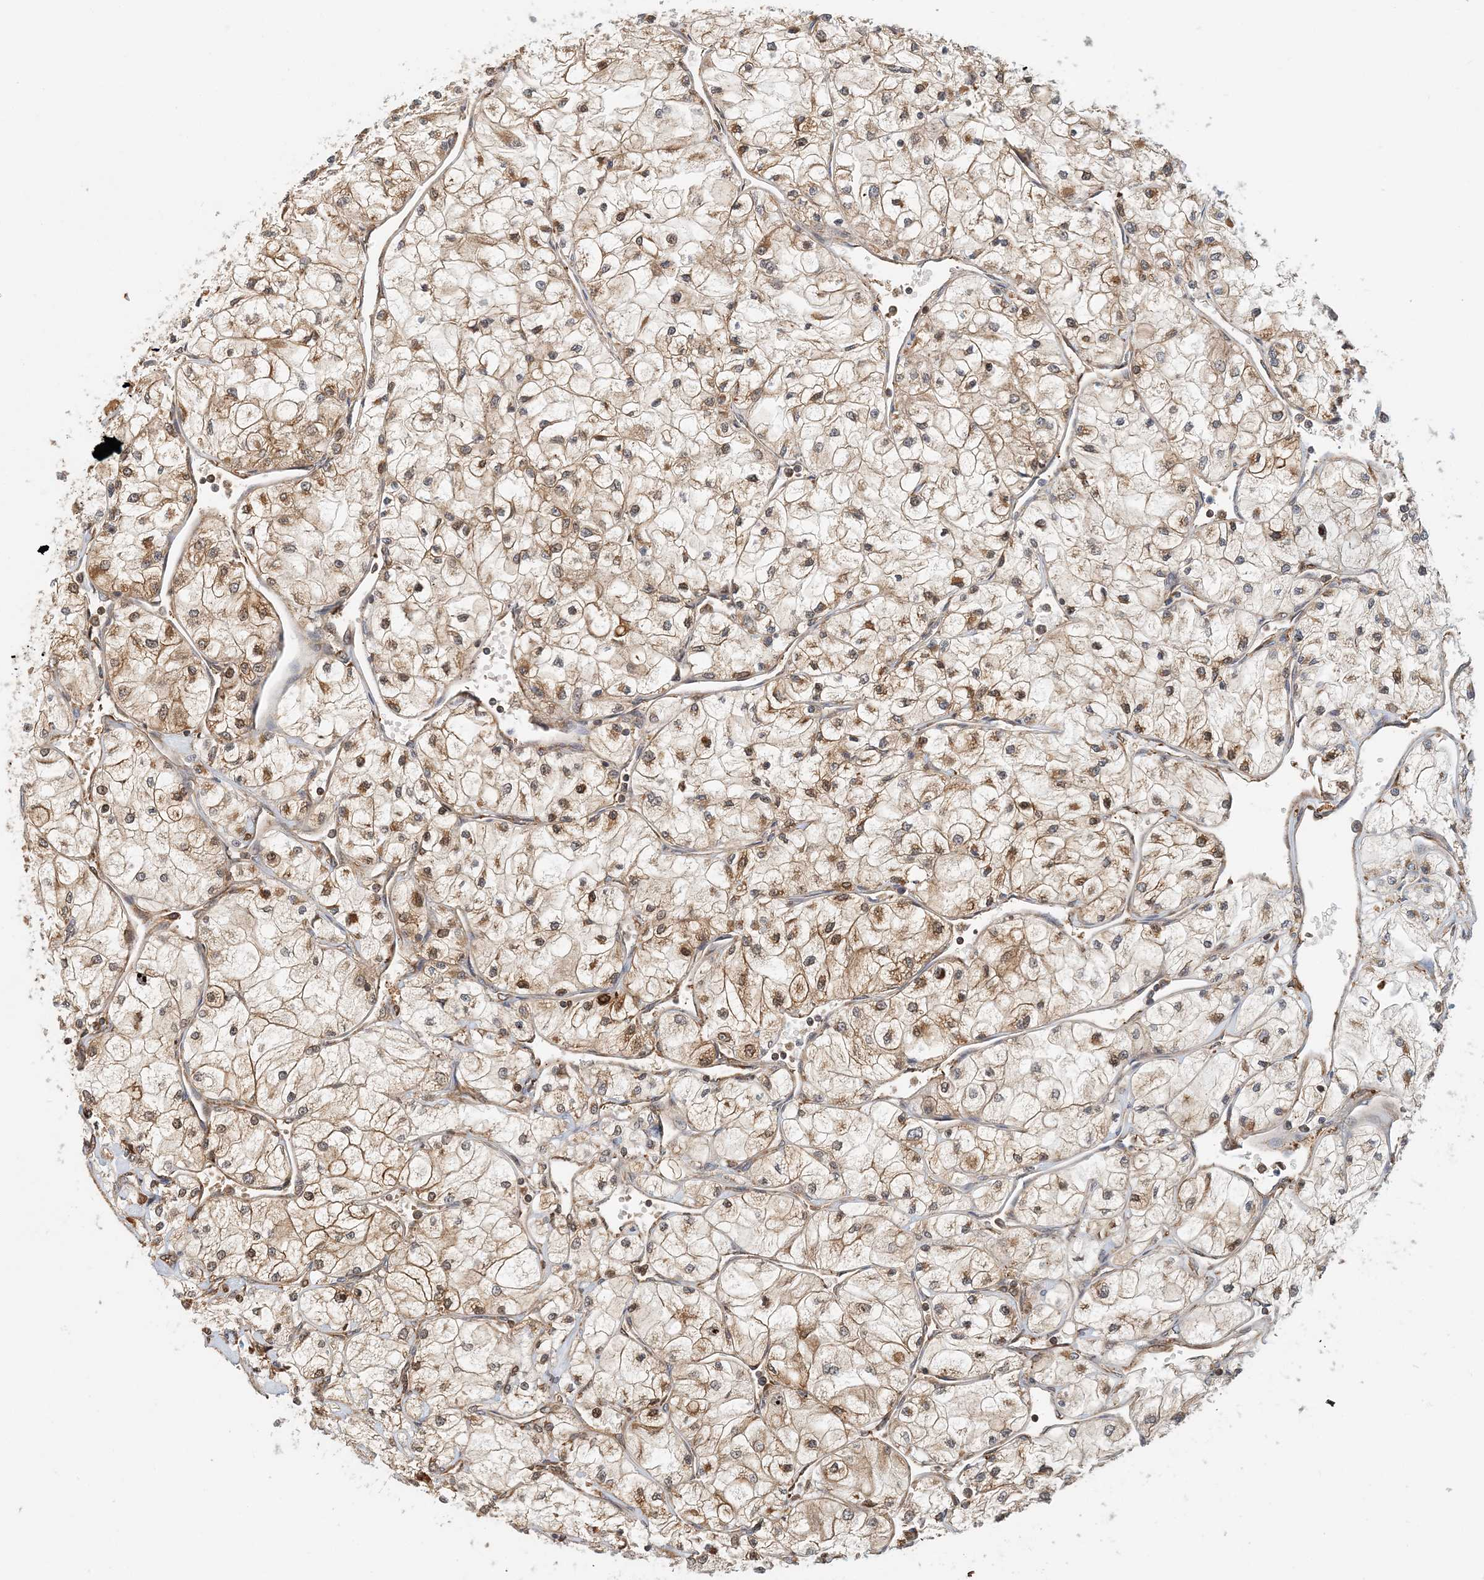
{"staining": {"intensity": "moderate", "quantity": ">75%", "location": "cytoplasmic/membranous"}, "tissue": "renal cancer", "cell_type": "Tumor cells", "image_type": "cancer", "snomed": [{"axis": "morphology", "description": "Adenocarcinoma, NOS"}, {"axis": "topography", "description": "Kidney"}], "caption": "Moderate cytoplasmic/membranous protein expression is seen in about >75% of tumor cells in adenocarcinoma (renal).", "gene": "HNMT", "patient": {"sex": "male", "age": 80}}